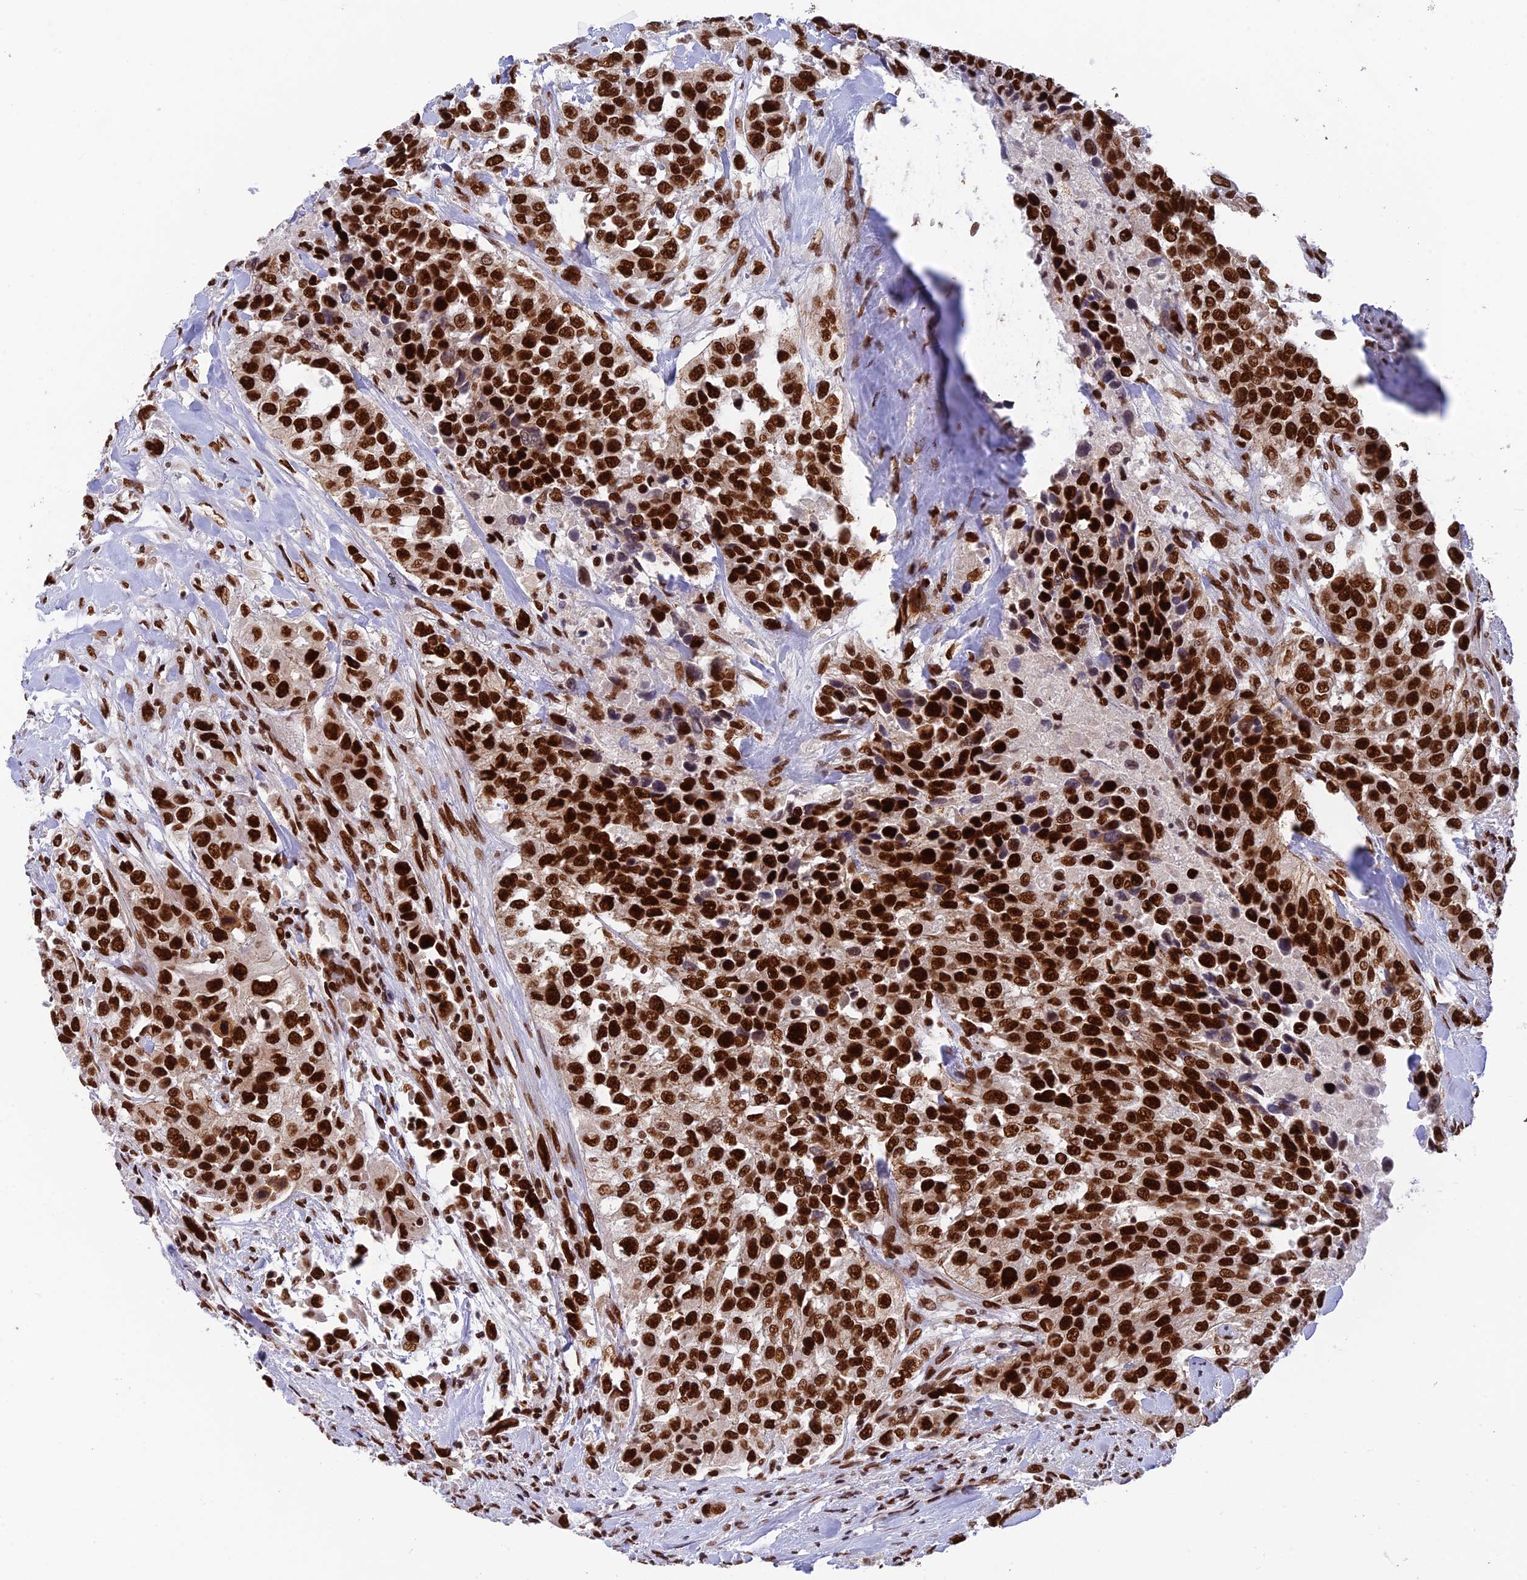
{"staining": {"intensity": "strong", "quantity": ">75%", "location": "nuclear"}, "tissue": "urothelial cancer", "cell_type": "Tumor cells", "image_type": "cancer", "snomed": [{"axis": "morphology", "description": "Urothelial carcinoma, High grade"}, {"axis": "topography", "description": "Urinary bladder"}], "caption": "An immunohistochemistry (IHC) micrograph of tumor tissue is shown. Protein staining in brown labels strong nuclear positivity in high-grade urothelial carcinoma within tumor cells.", "gene": "EEF1AKMT3", "patient": {"sex": "female", "age": 80}}